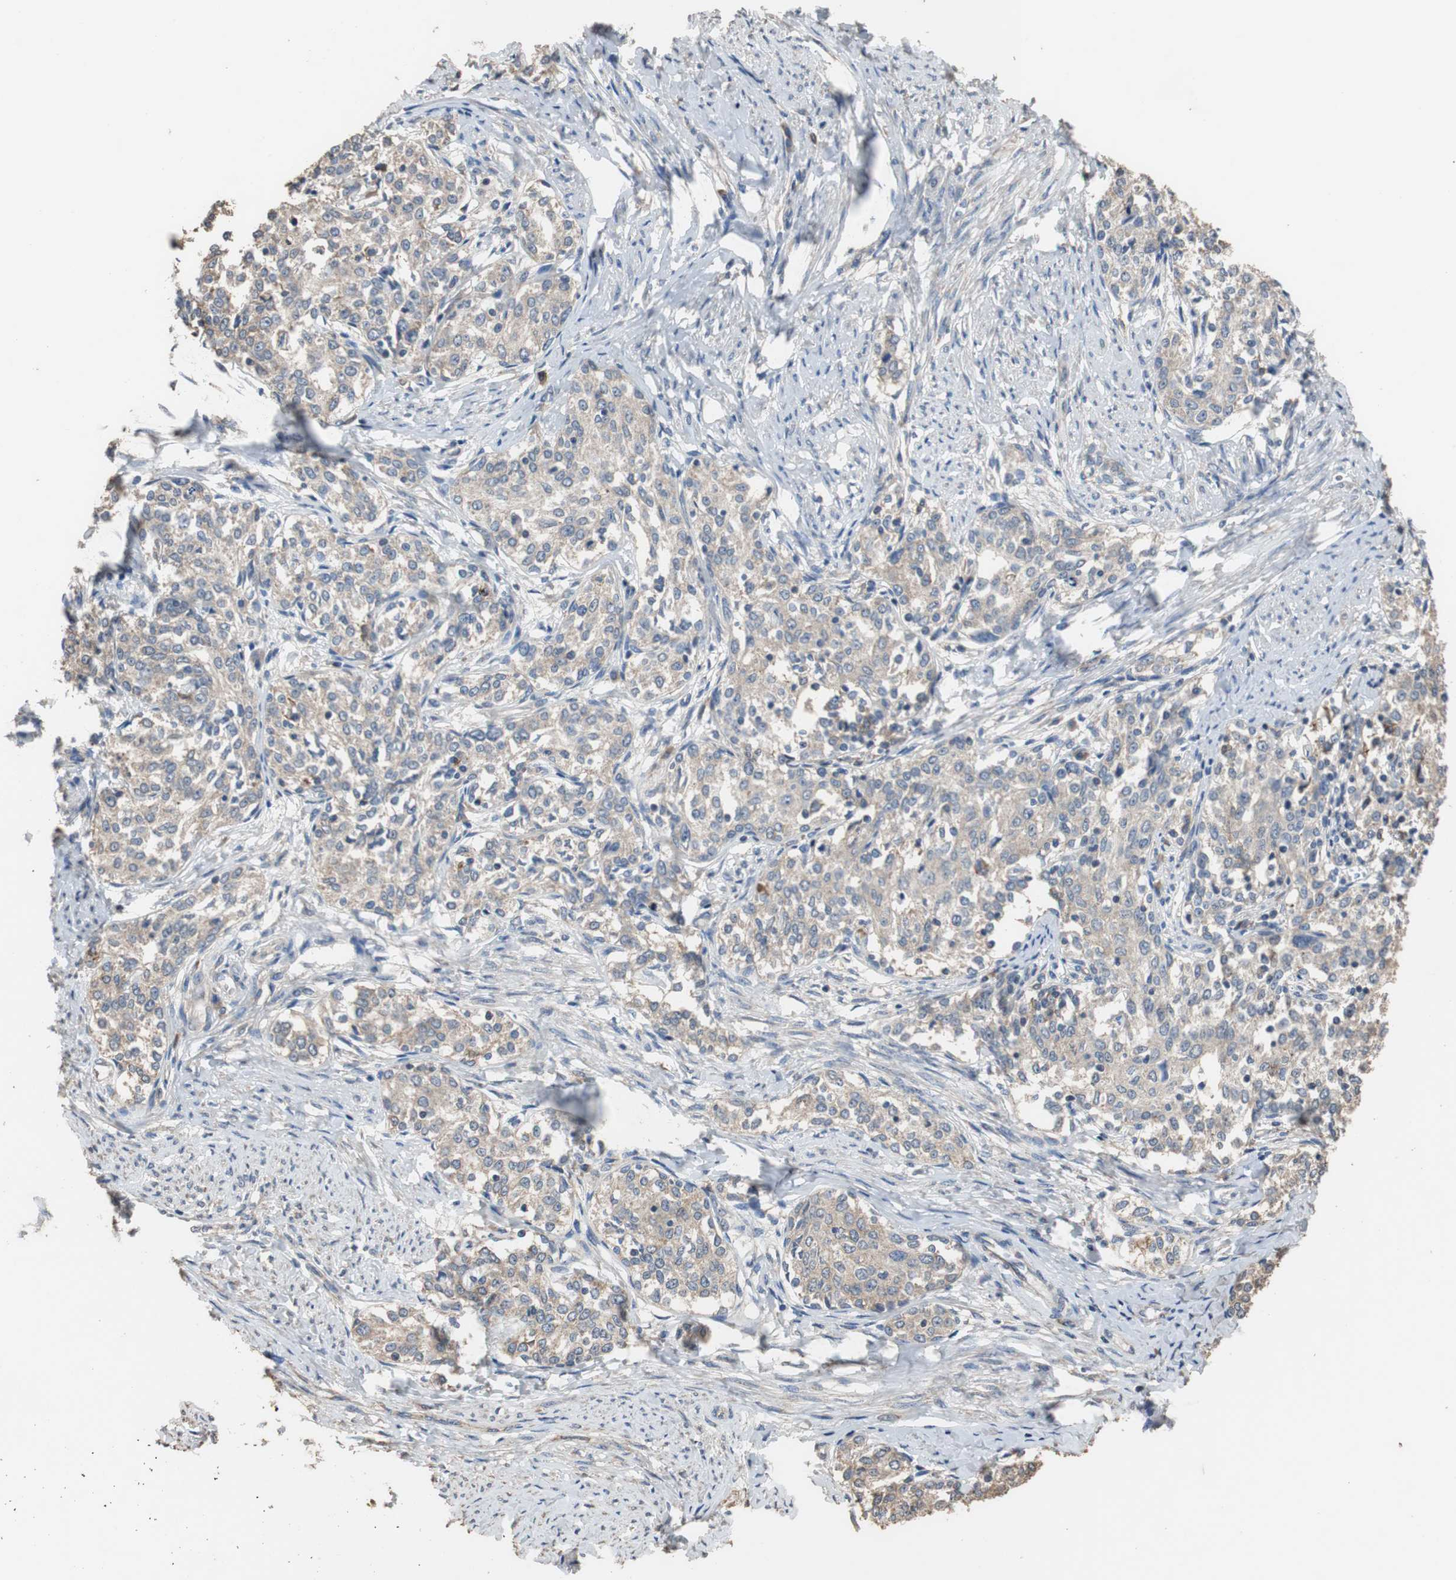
{"staining": {"intensity": "weak", "quantity": ">75%", "location": "cytoplasmic/membranous"}, "tissue": "cervical cancer", "cell_type": "Tumor cells", "image_type": "cancer", "snomed": [{"axis": "morphology", "description": "Squamous cell carcinoma, NOS"}, {"axis": "morphology", "description": "Adenocarcinoma, NOS"}, {"axis": "topography", "description": "Cervix"}], "caption": "Squamous cell carcinoma (cervical) stained with immunohistochemistry displays weak cytoplasmic/membranous positivity in about >75% of tumor cells.", "gene": "SCIMP", "patient": {"sex": "female", "age": 52}}